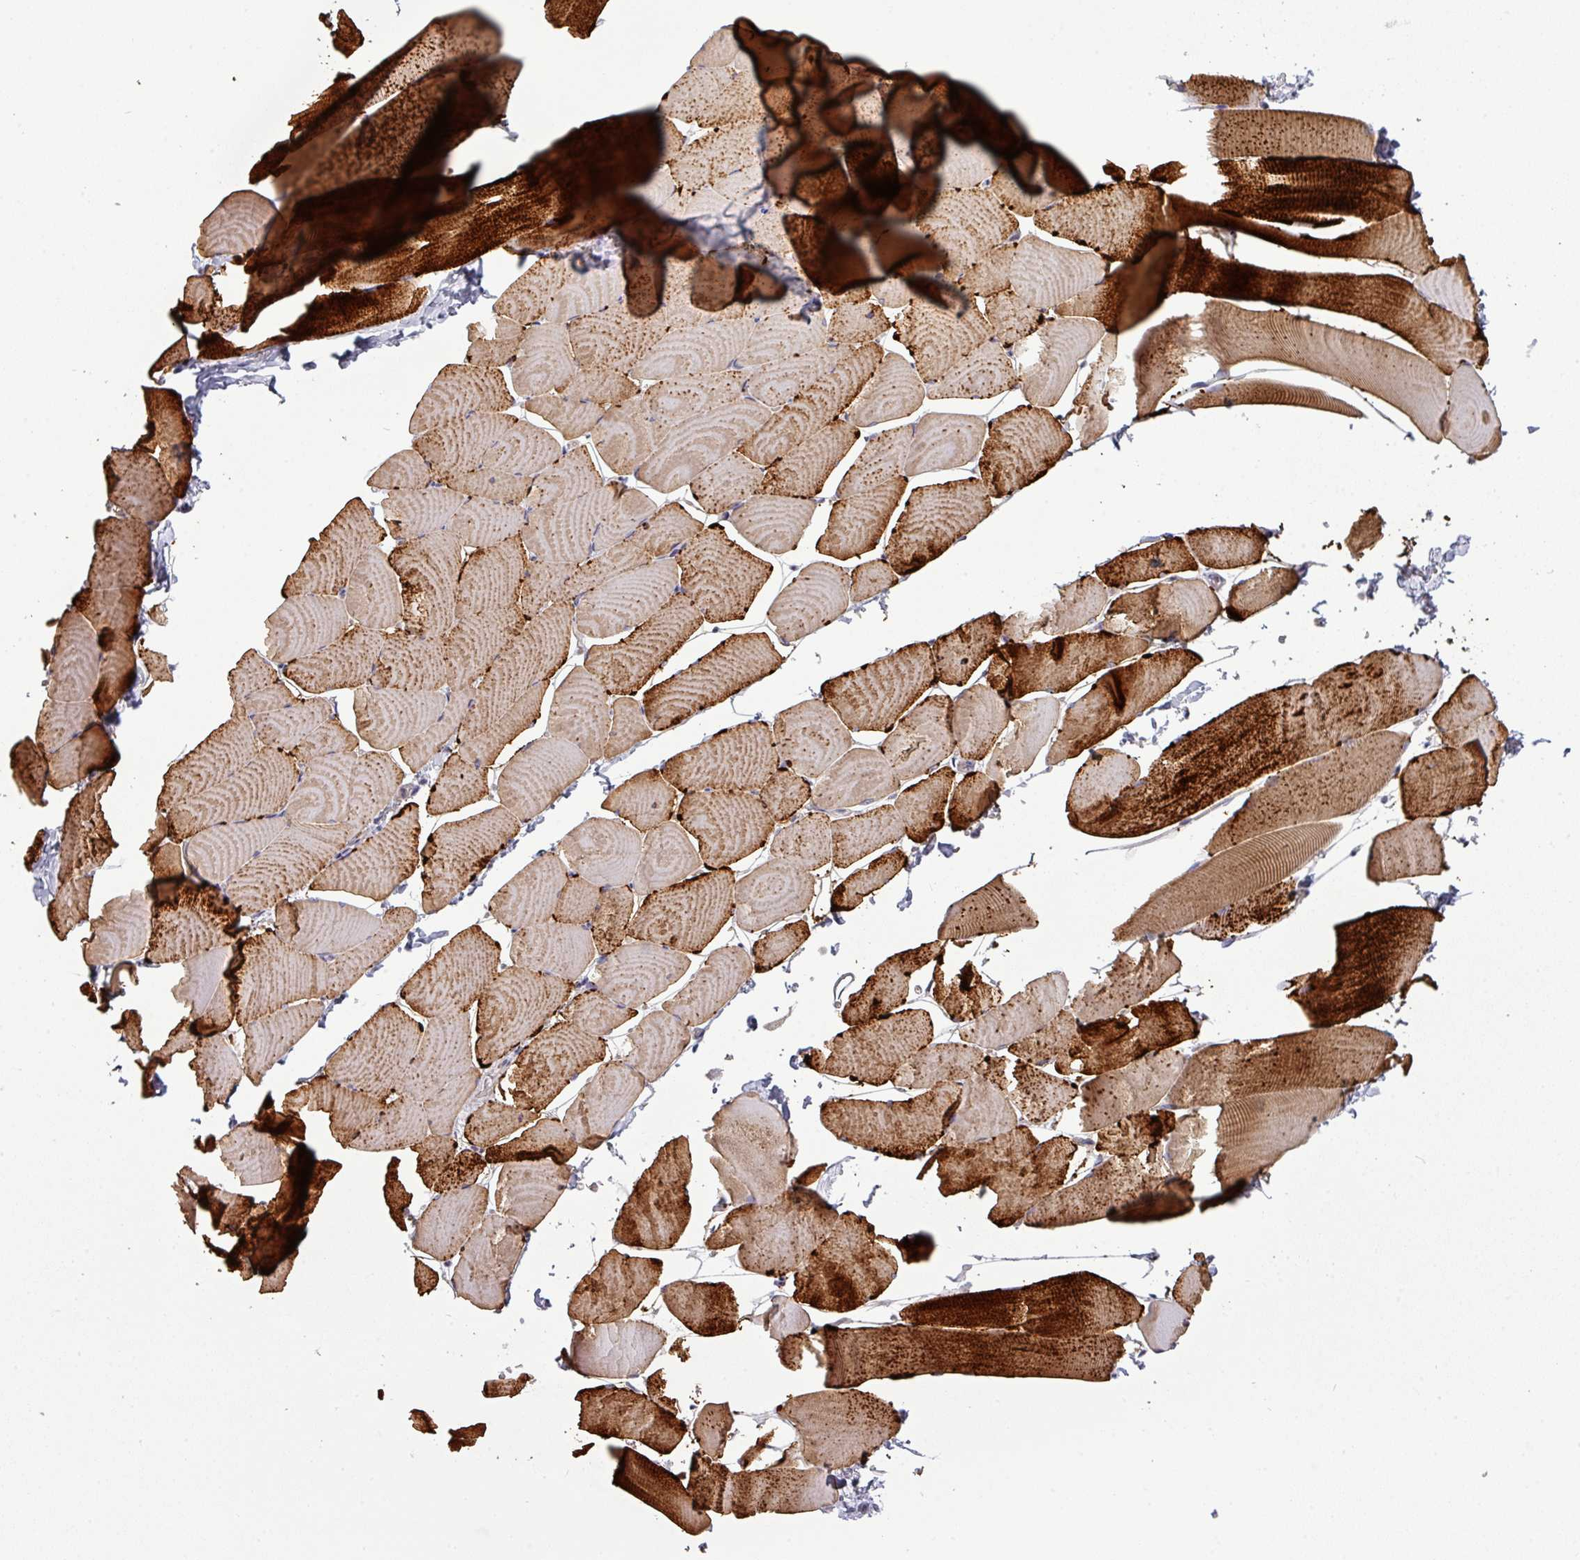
{"staining": {"intensity": "strong", "quantity": "25%-75%", "location": "cytoplasmic/membranous"}, "tissue": "skeletal muscle", "cell_type": "Myocytes", "image_type": "normal", "snomed": [{"axis": "morphology", "description": "Normal tissue, NOS"}, {"axis": "topography", "description": "Skeletal muscle"}], "caption": "This micrograph shows normal skeletal muscle stained with immunohistochemistry to label a protein in brown. The cytoplasmic/membranous of myocytes show strong positivity for the protein. Nuclei are counter-stained blue.", "gene": "PRAMEF12", "patient": {"sex": "male", "age": 25}}